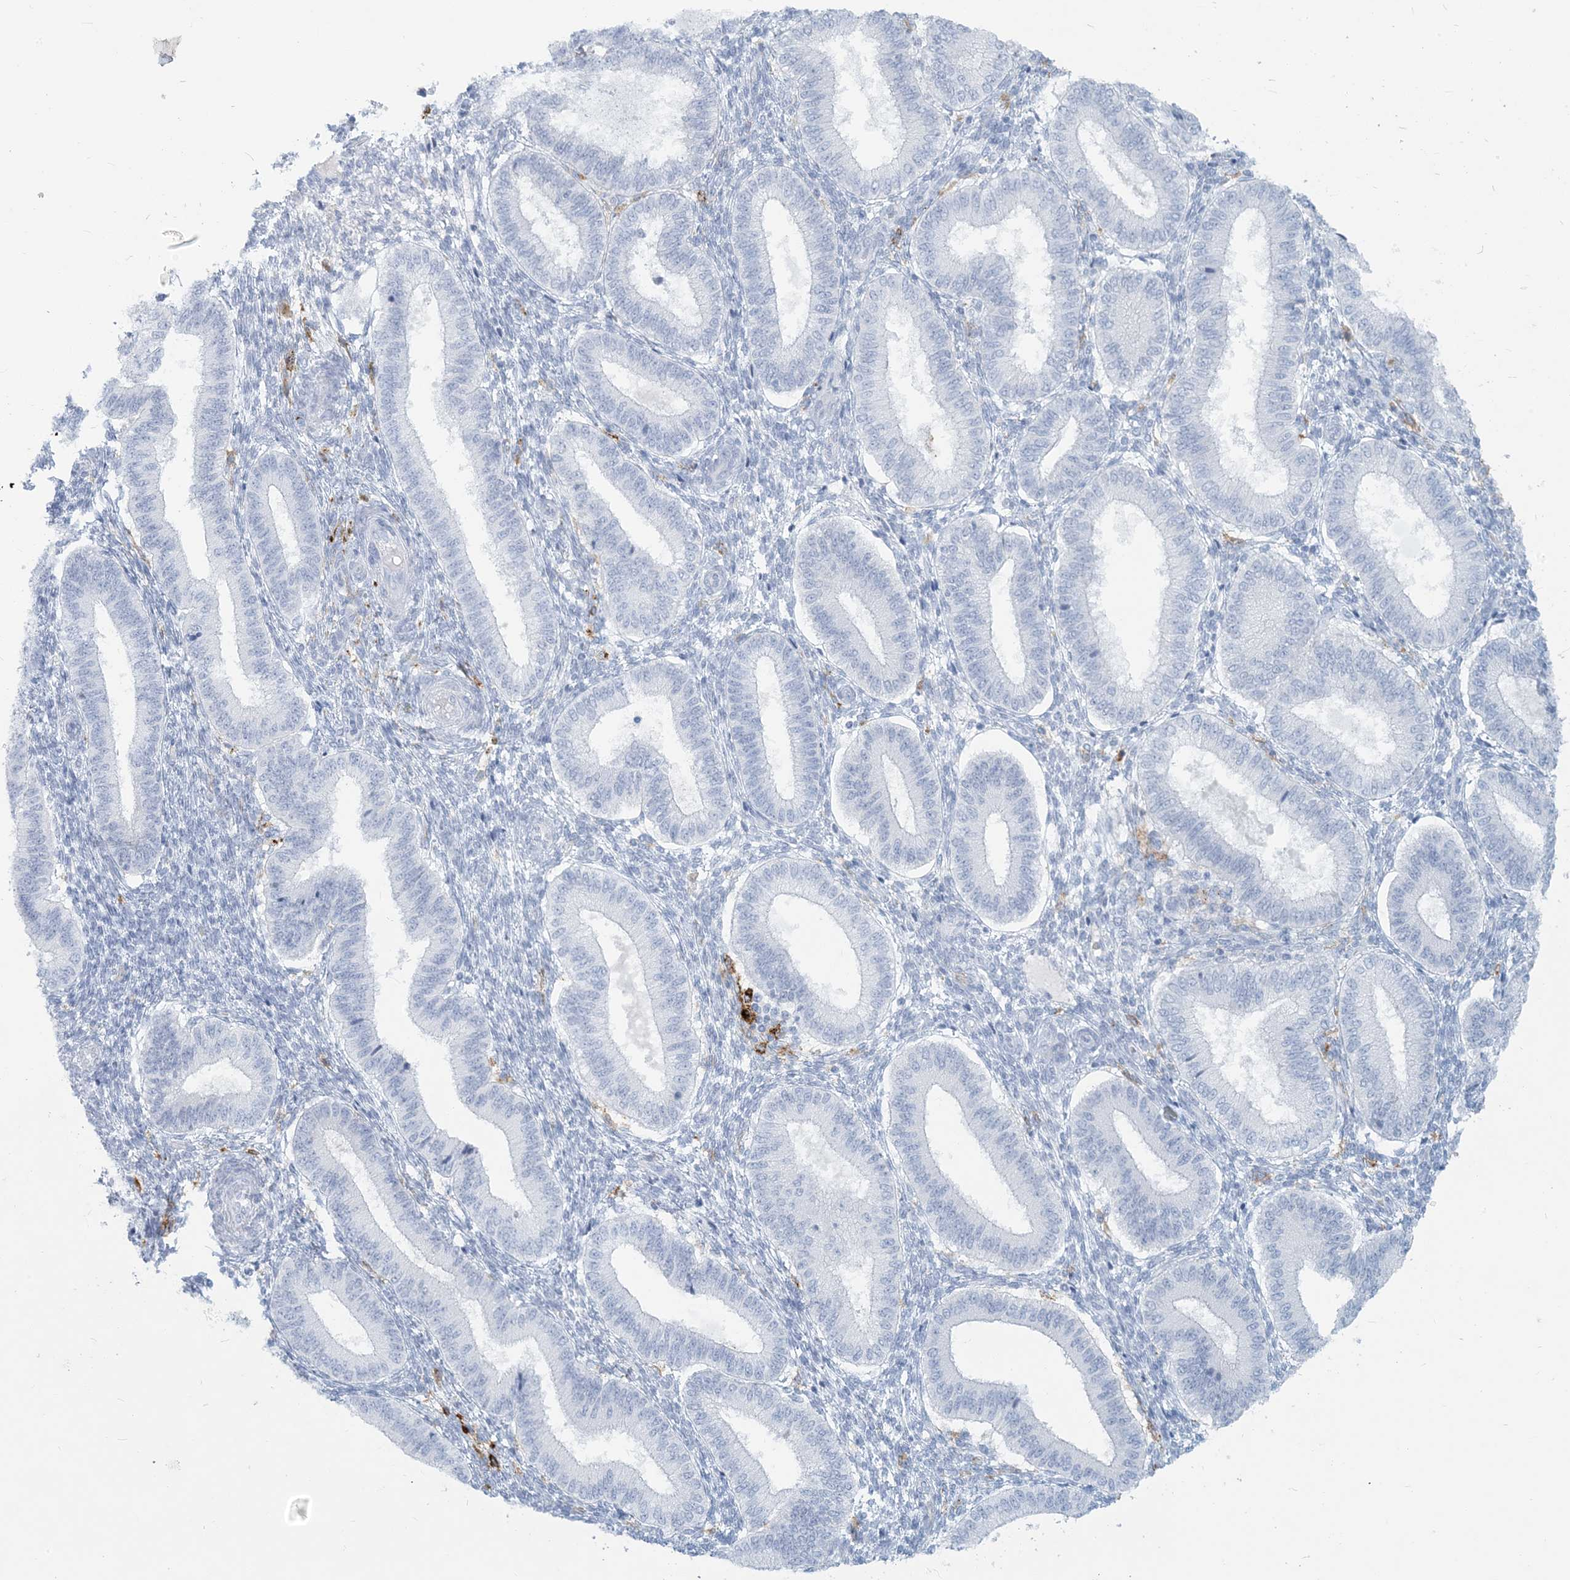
{"staining": {"intensity": "negative", "quantity": "none", "location": "none"}, "tissue": "endometrium", "cell_type": "Cells in endometrial stroma", "image_type": "normal", "snomed": [{"axis": "morphology", "description": "Normal tissue, NOS"}, {"axis": "topography", "description": "Endometrium"}], "caption": "IHC histopathology image of unremarkable human endometrium stained for a protein (brown), which displays no positivity in cells in endometrial stroma.", "gene": "HLA", "patient": {"sex": "female", "age": 39}}